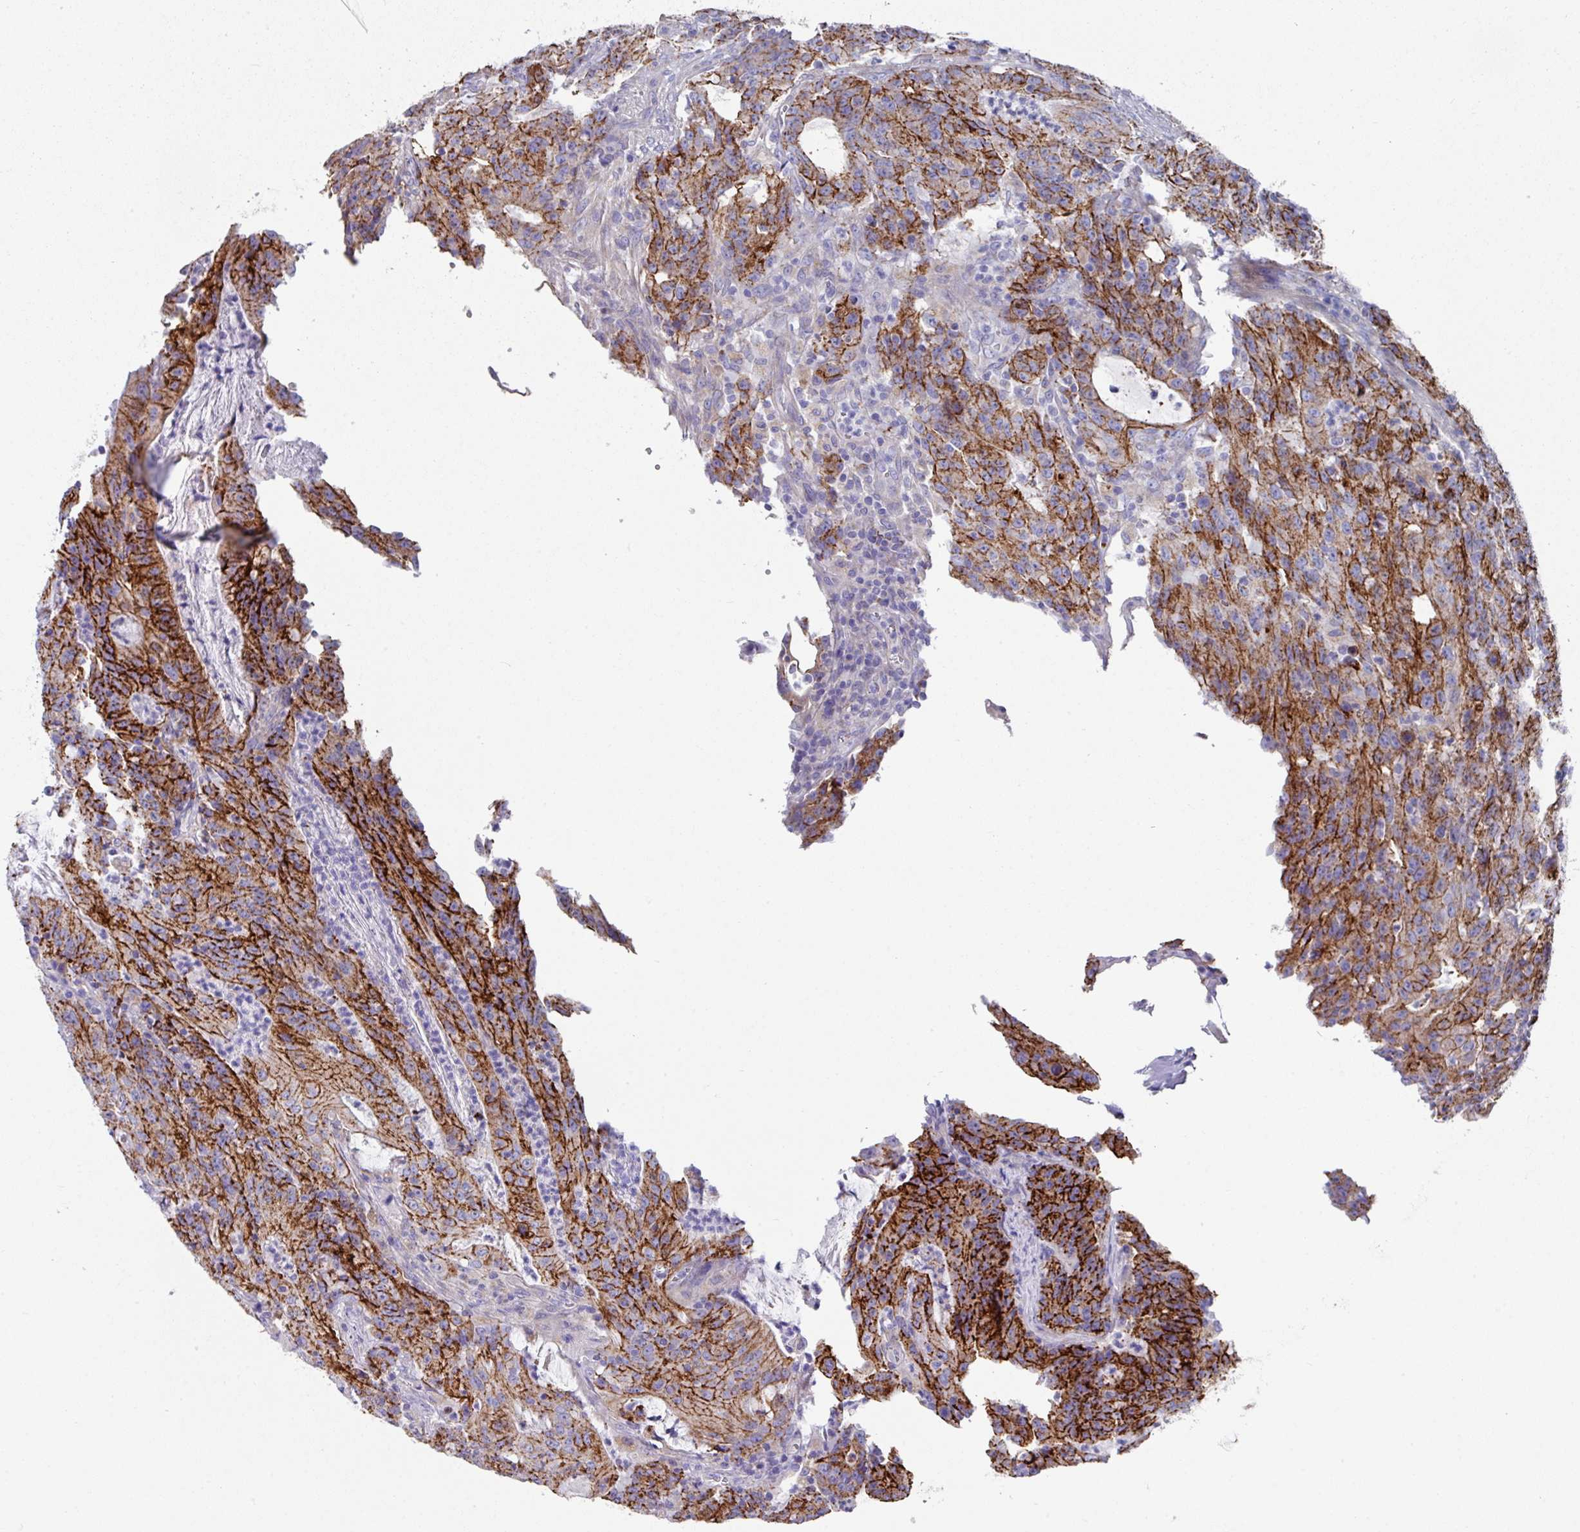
{"staining": {"intensity": "strong", "quantity": ">75%", "location": "cytoplasmic/membranous"}, "tissue": "colorectal cancer", "cell_type": "Tumor cells", "image_type": "cancer", "snomed": [{"axis": "morphology", "description": "Adenocarcinoma, NOS"}, {"axis": "topography", "description": "Colon"}], "caption": "An image of adenocarcinoma (colorectal) stained for a protein reveals strong cytoplasmic/membranous brown staining in tumor cells.", "gene": "CLDN1", "patient": {"sex": "male", "age": 83}}